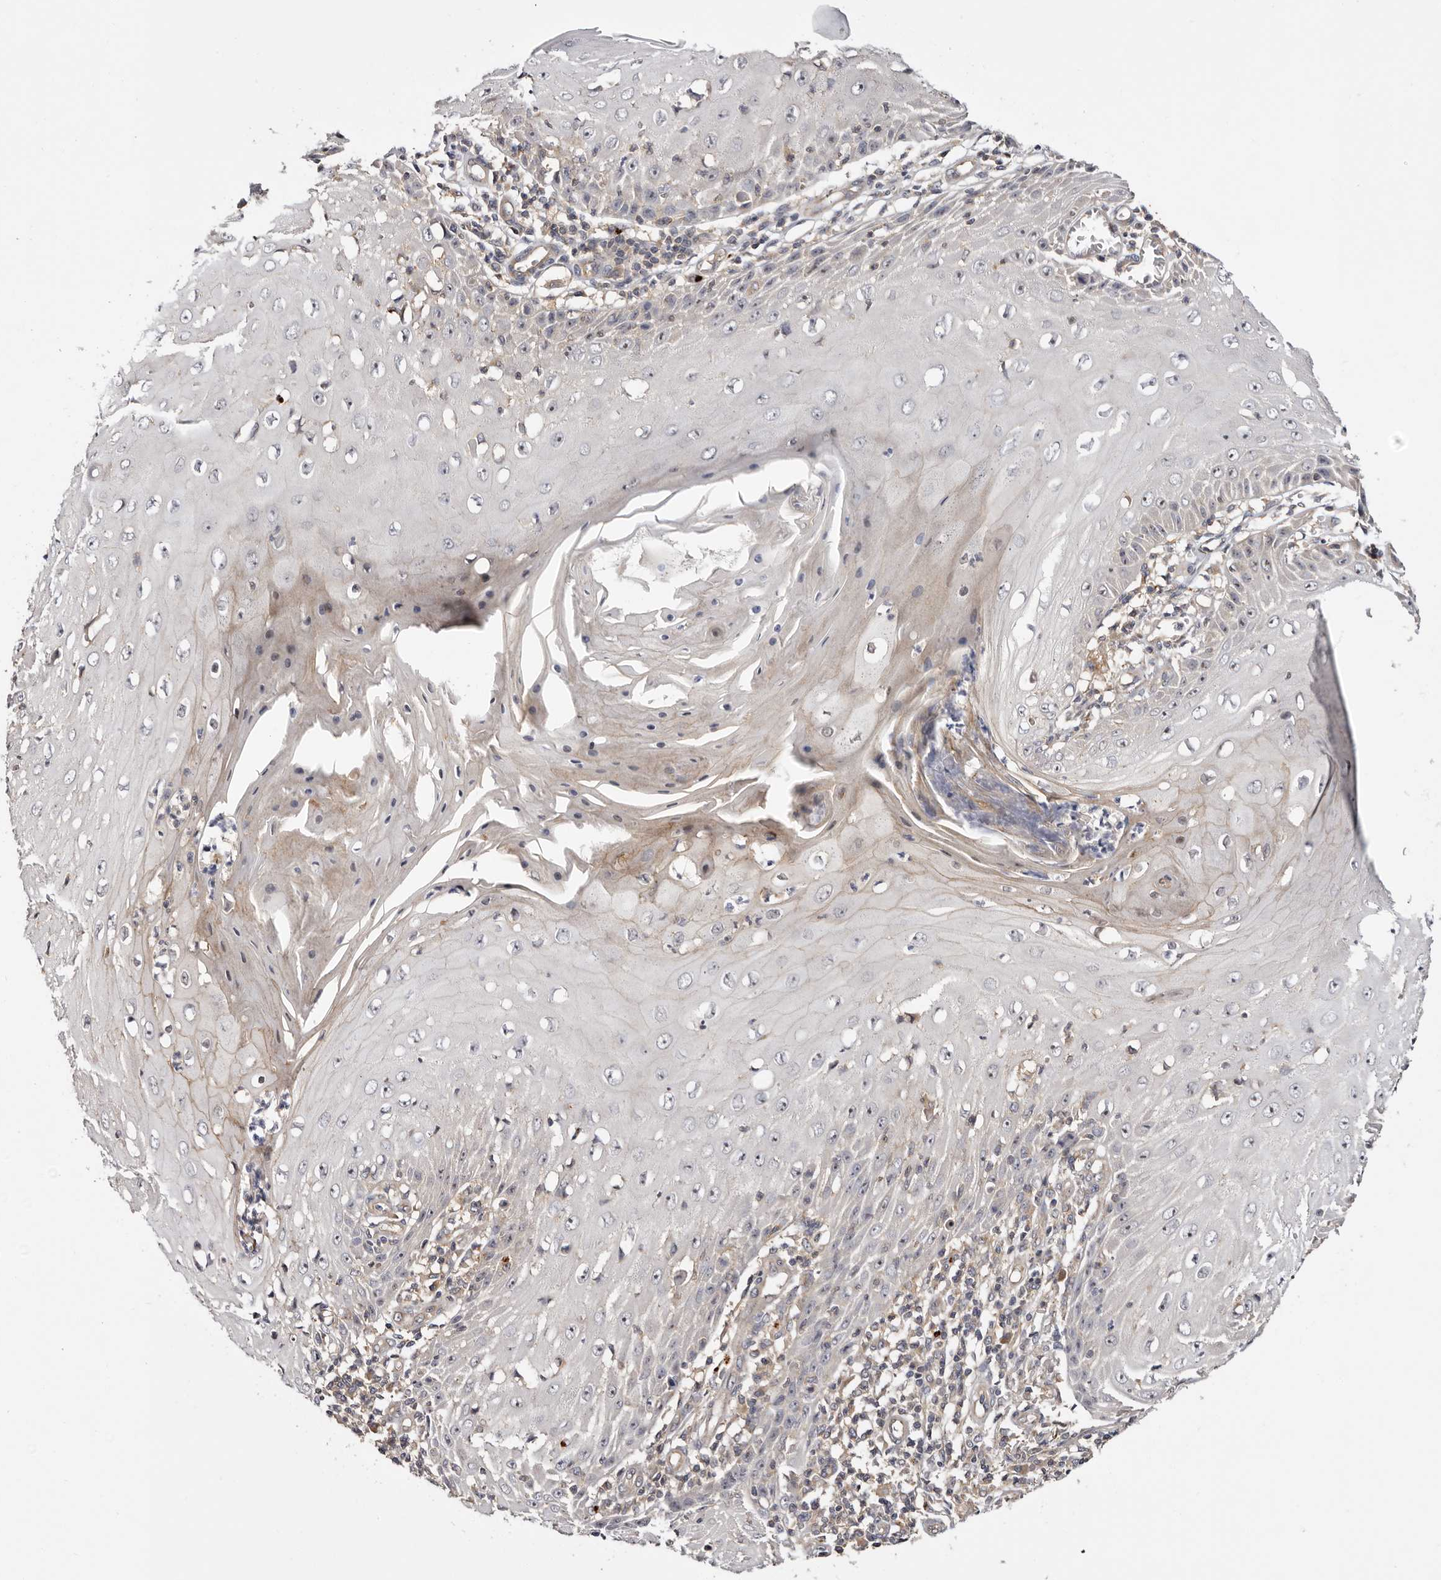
{"staining": {"intensity": "negative", "quantity": "none", "location": "none"}, "tissue": "skin cancer", "cell_type": "Tumor cells", "image_type": "cancer", "snomed": [{"axis": "morphology", "description": "Squamous cell carcinoma, NOS"}, {"axis": "topography", "description": "Skin"}], "caption": "A histopathology image of skin squamous cell carcinoma stained for a protein reveals no brown staining in tumor cells.", "gene": "PANK4", "patient": {"sex": "female", "age": 73}}